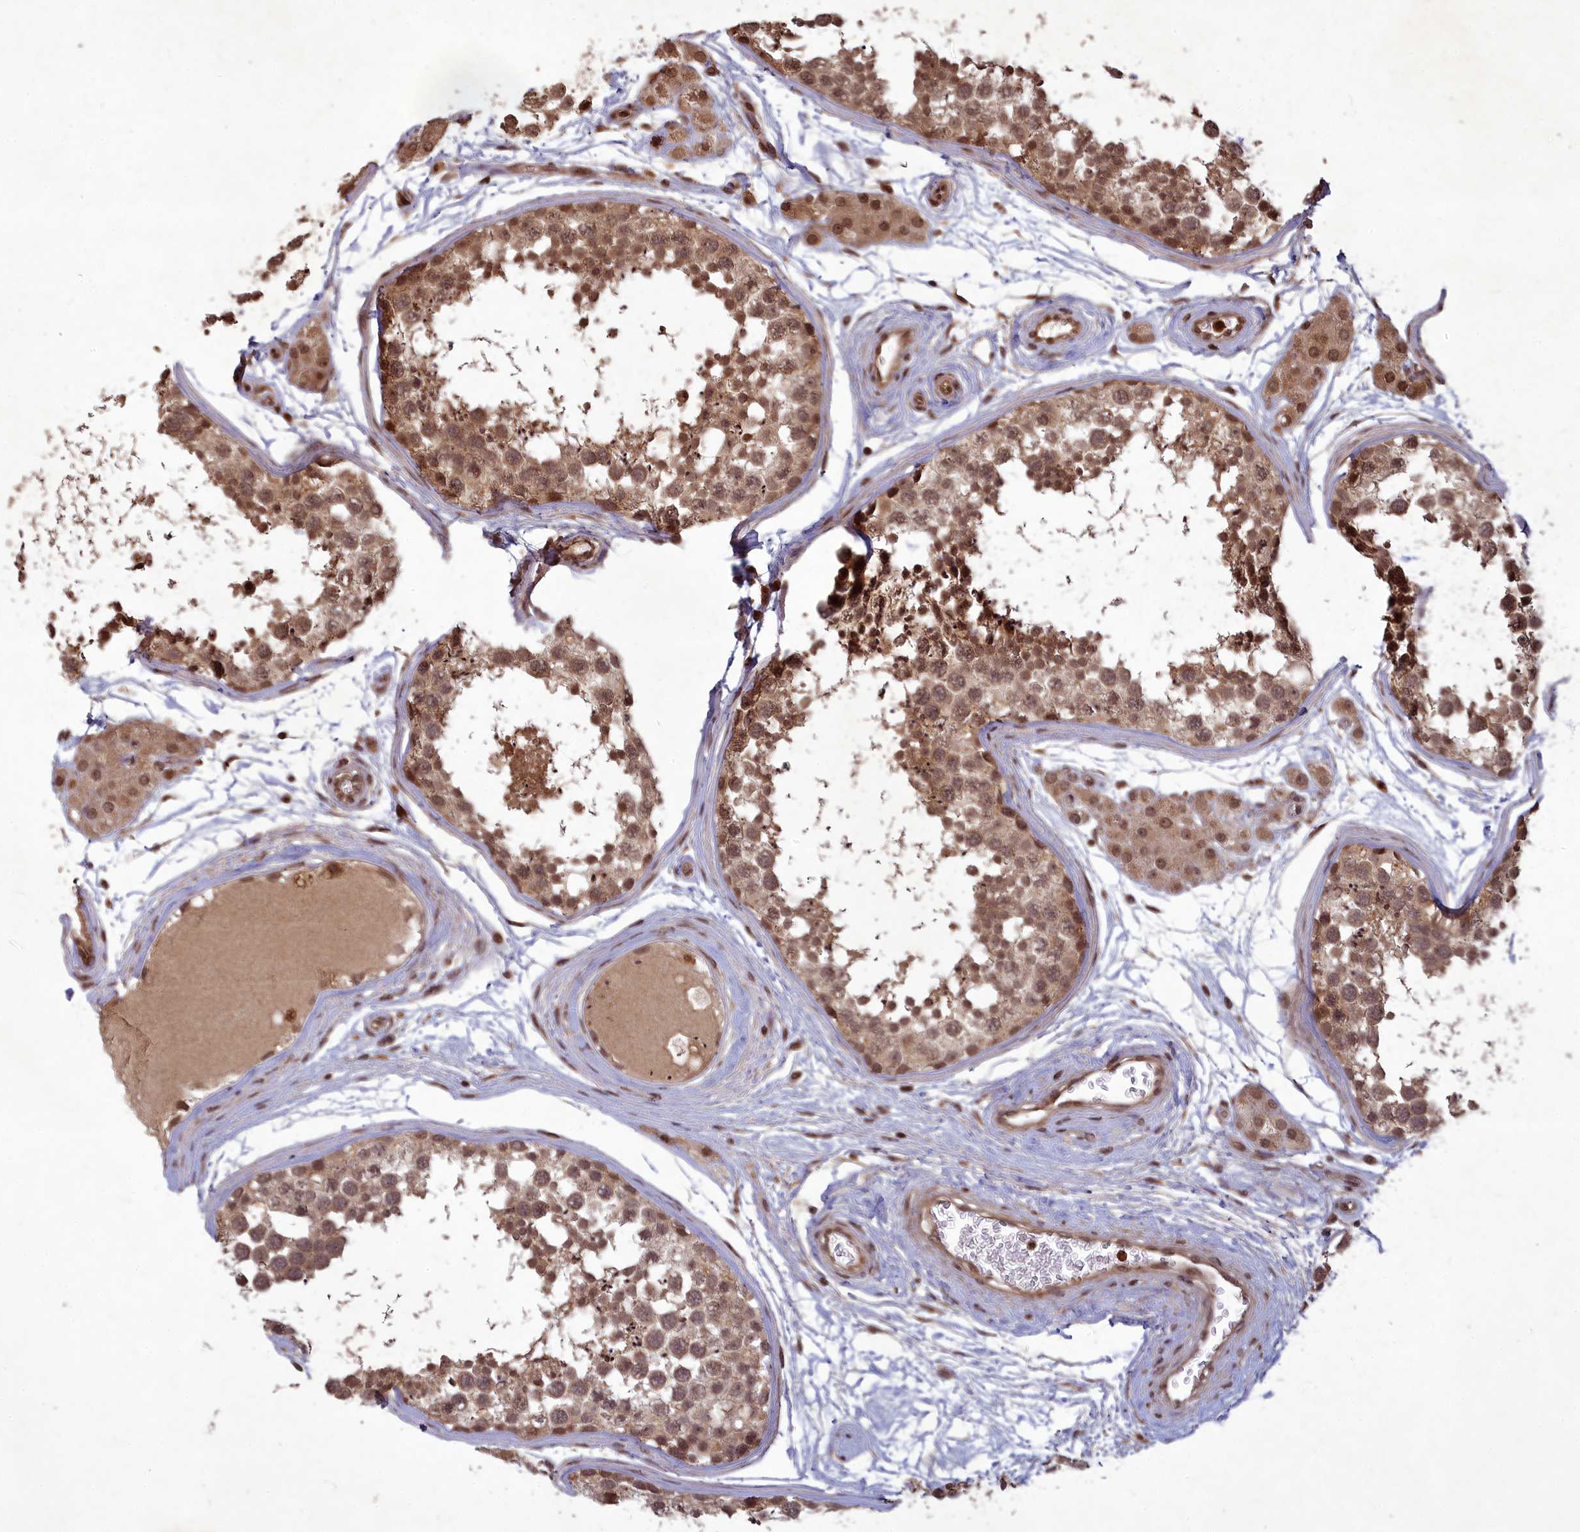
{"staining": {"intensity": "moderate", "quantity": ">75%", "location": "cytoplasmic/membranous,nuclear"}, "tissue": "testis", "cell_type": "Cells in seminiferous ducts", "image_type": "normal", "snomed": [{"axis": "morphology", "description": "Normal tissue, NOS"}, {"axis": "topography", "description": "Testis"}], "caption": "A brown stain shows moderate cytoplasmic/membranous,nuclear expression of a protein in cells in seminiferous ducts of normal human testis.", "gene": "SRMS", "patient": {"sex": "male", "age": 56}}